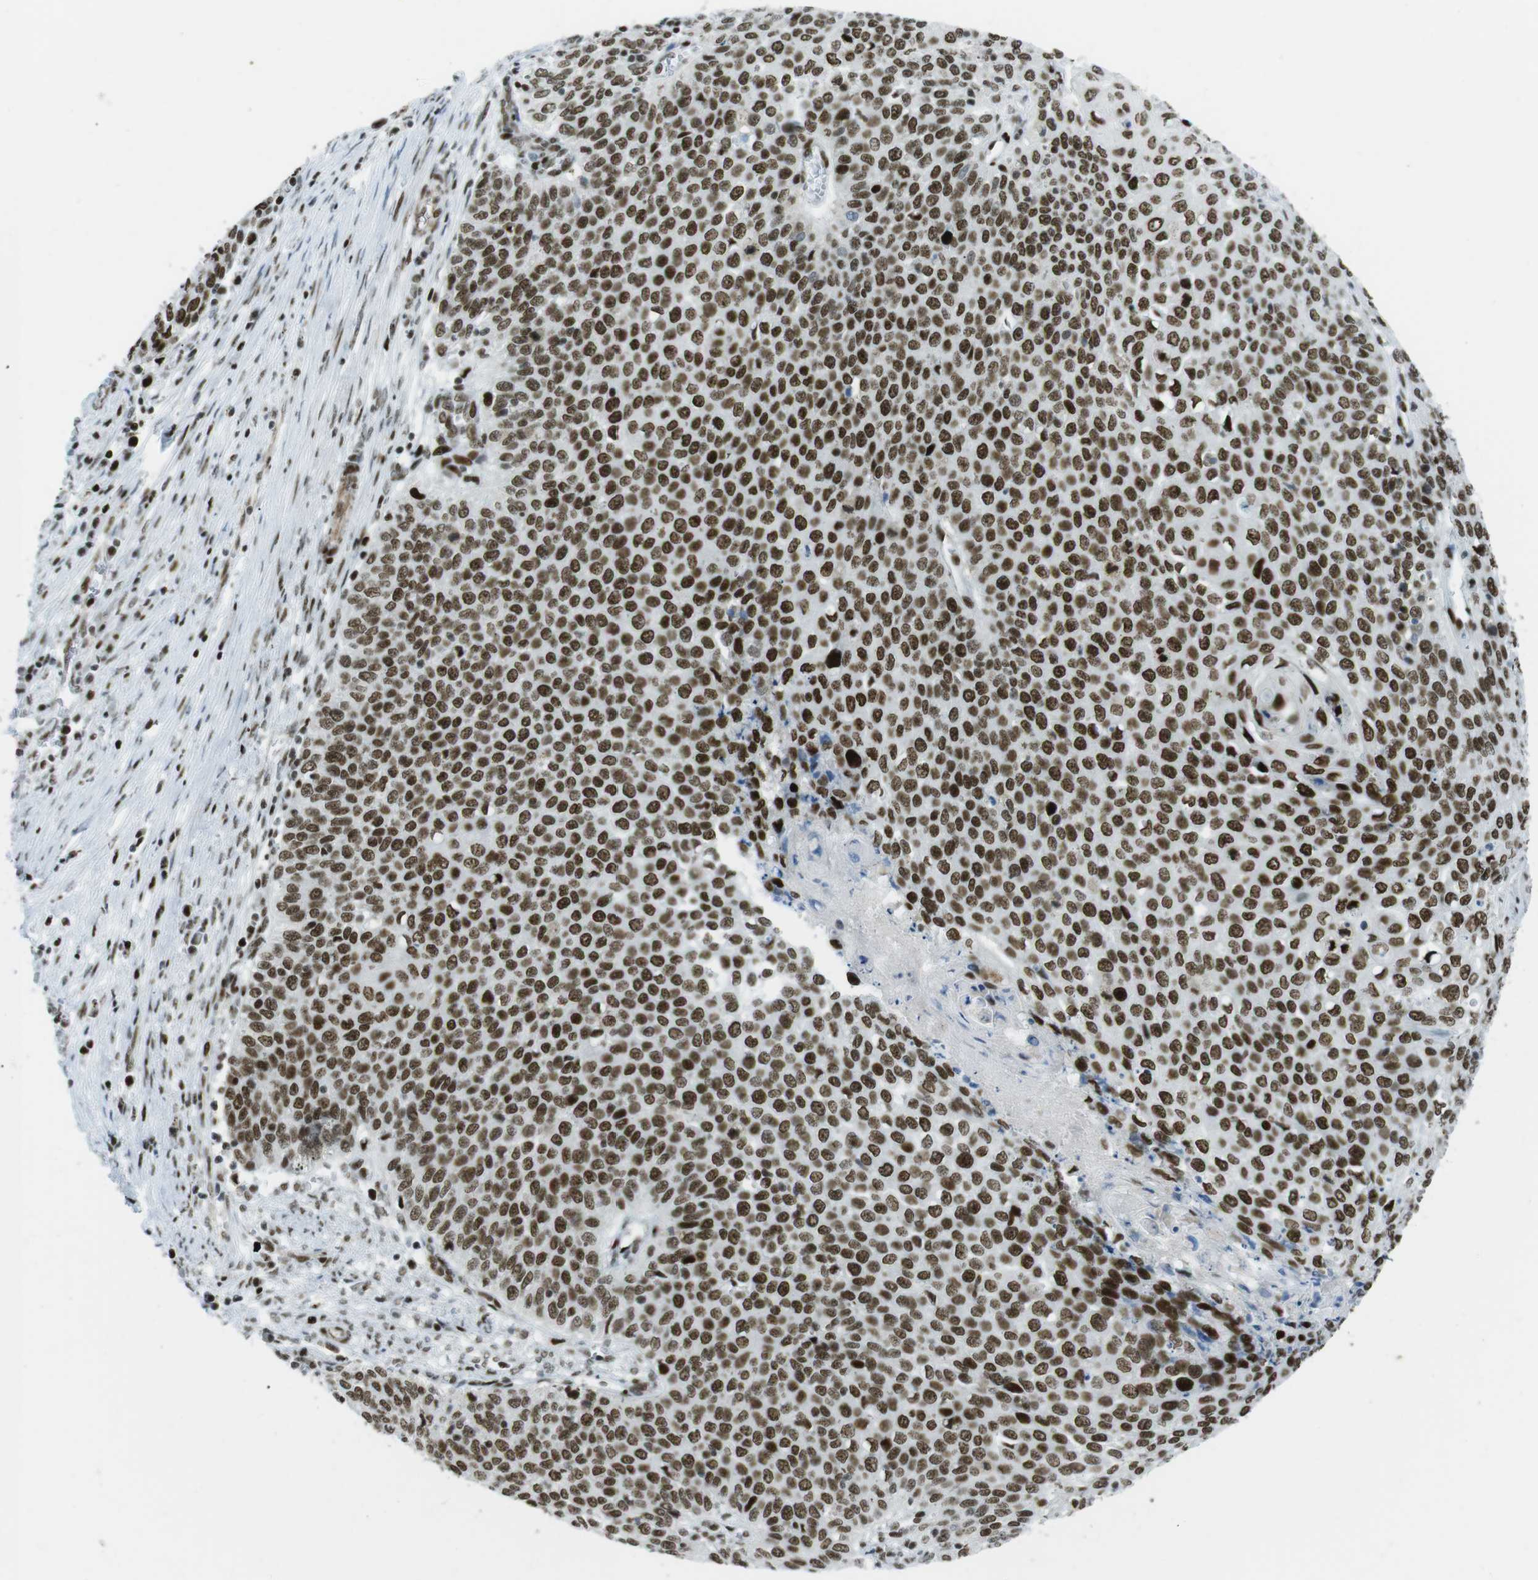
{"staining": {"intensity": "strong", "quantity": ">75%", "location": "nuclear"}, "tissue": "cervical cancer", "cell_type": "Tumor cells", "image_type": "cancer", "snomed": [{"axis": "morphology", "description": "Squamous cell carcinoma, NOS"}, {"axis": "topography", "description": "Cervix"}], "caption": "This photomicrograph displays IHC staining of human squamous cell carcinoma (cervical), with high strong nuclear expression in about >75% of tumor cells.", "gene": "ARID1A", "patient": {"sex": "female", "age": 39}}